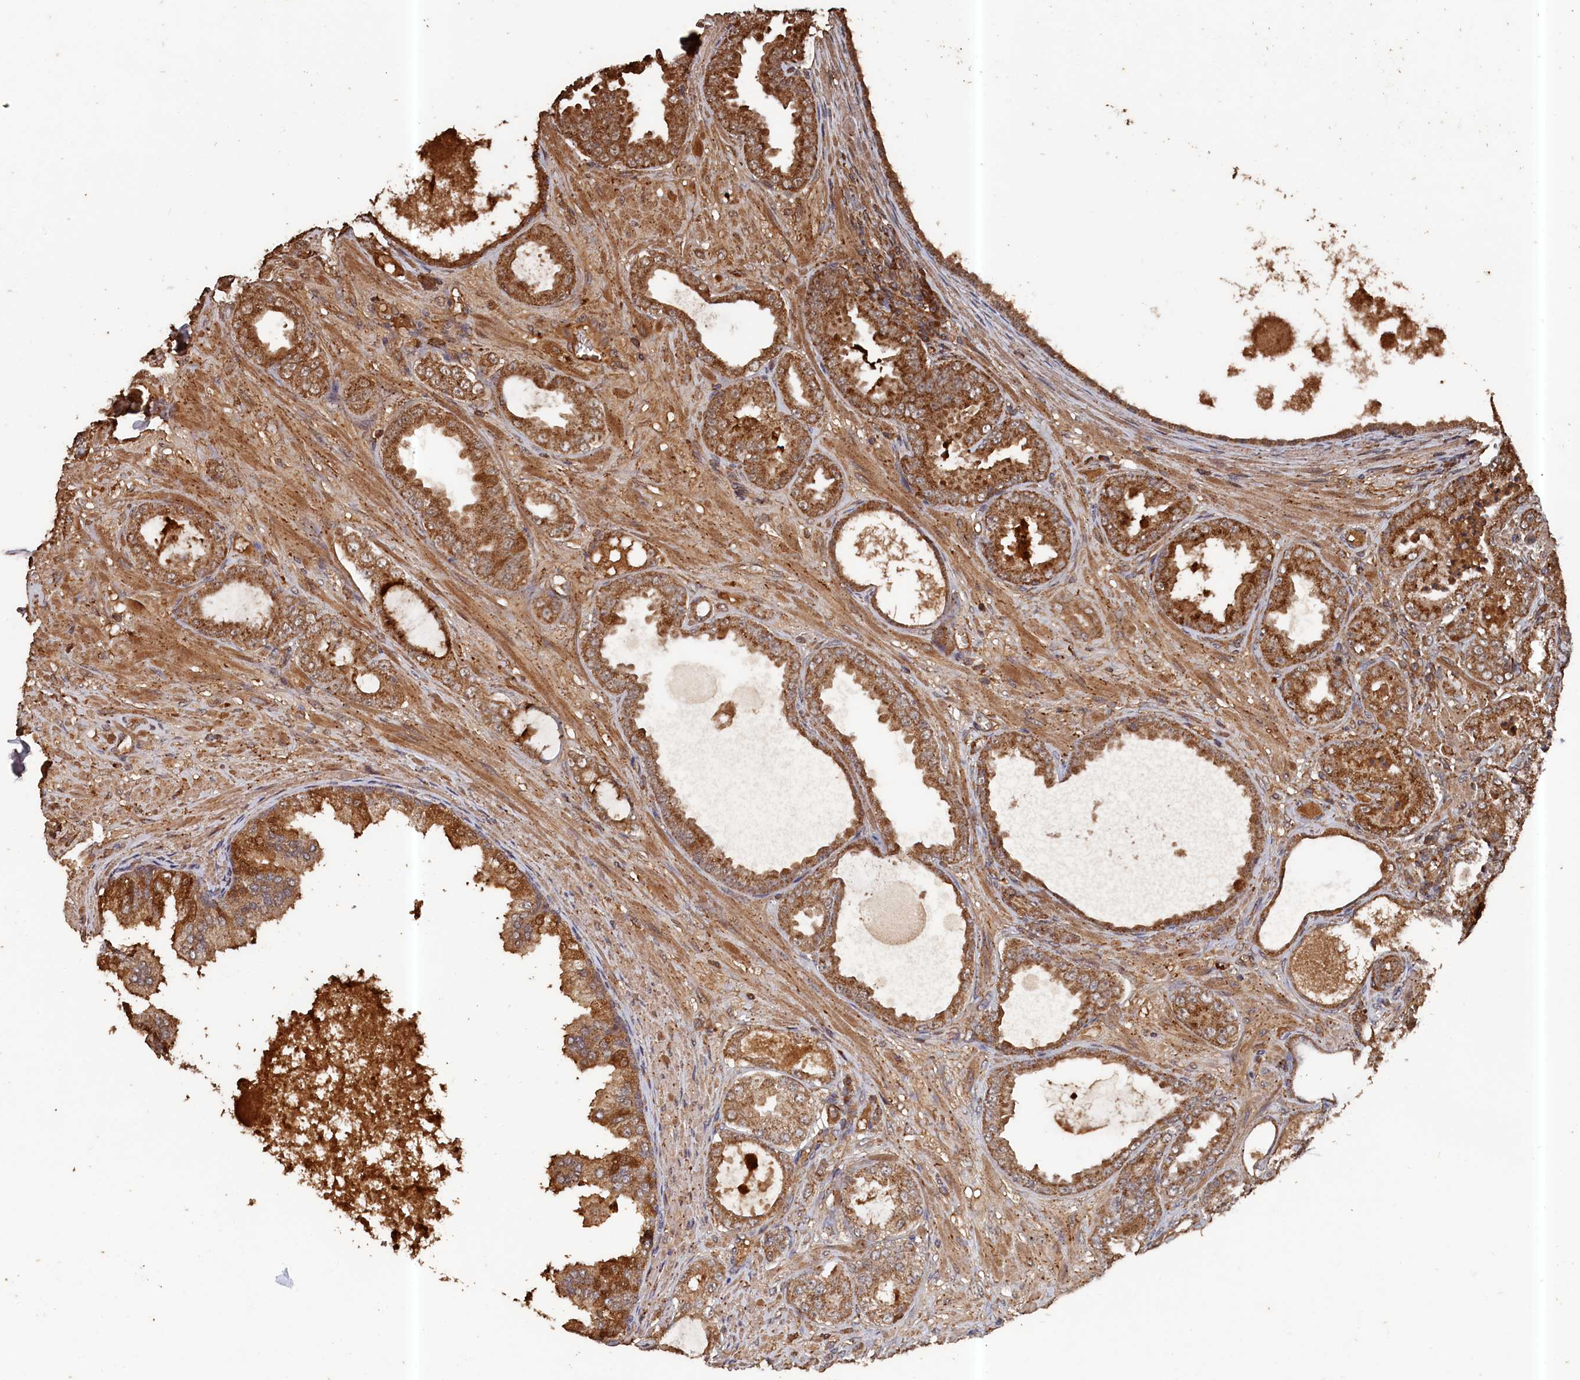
{"staining": {"intensity": "moderate", "quantity": ">75%", "location": "cytoplasmic/membranous"}, "tissue": "prostate cancer", "cell_type": "Tumor cells", "image_type": "cancer", "snomed": [{"axis": "morphology", "description": "Adenocarcinoma, Low grade"}, {"axis": "topography", "description": "Prostate"}], "caption": "A histopathology image of prostate cancer stained for a protein displays moderate cytoplasmic/membranous brown staining in tumor cells. (IHC, brightfield microscopy, high magnification).", "gene": "SNX33", "patient": {"sex": "male", "age": 63}}